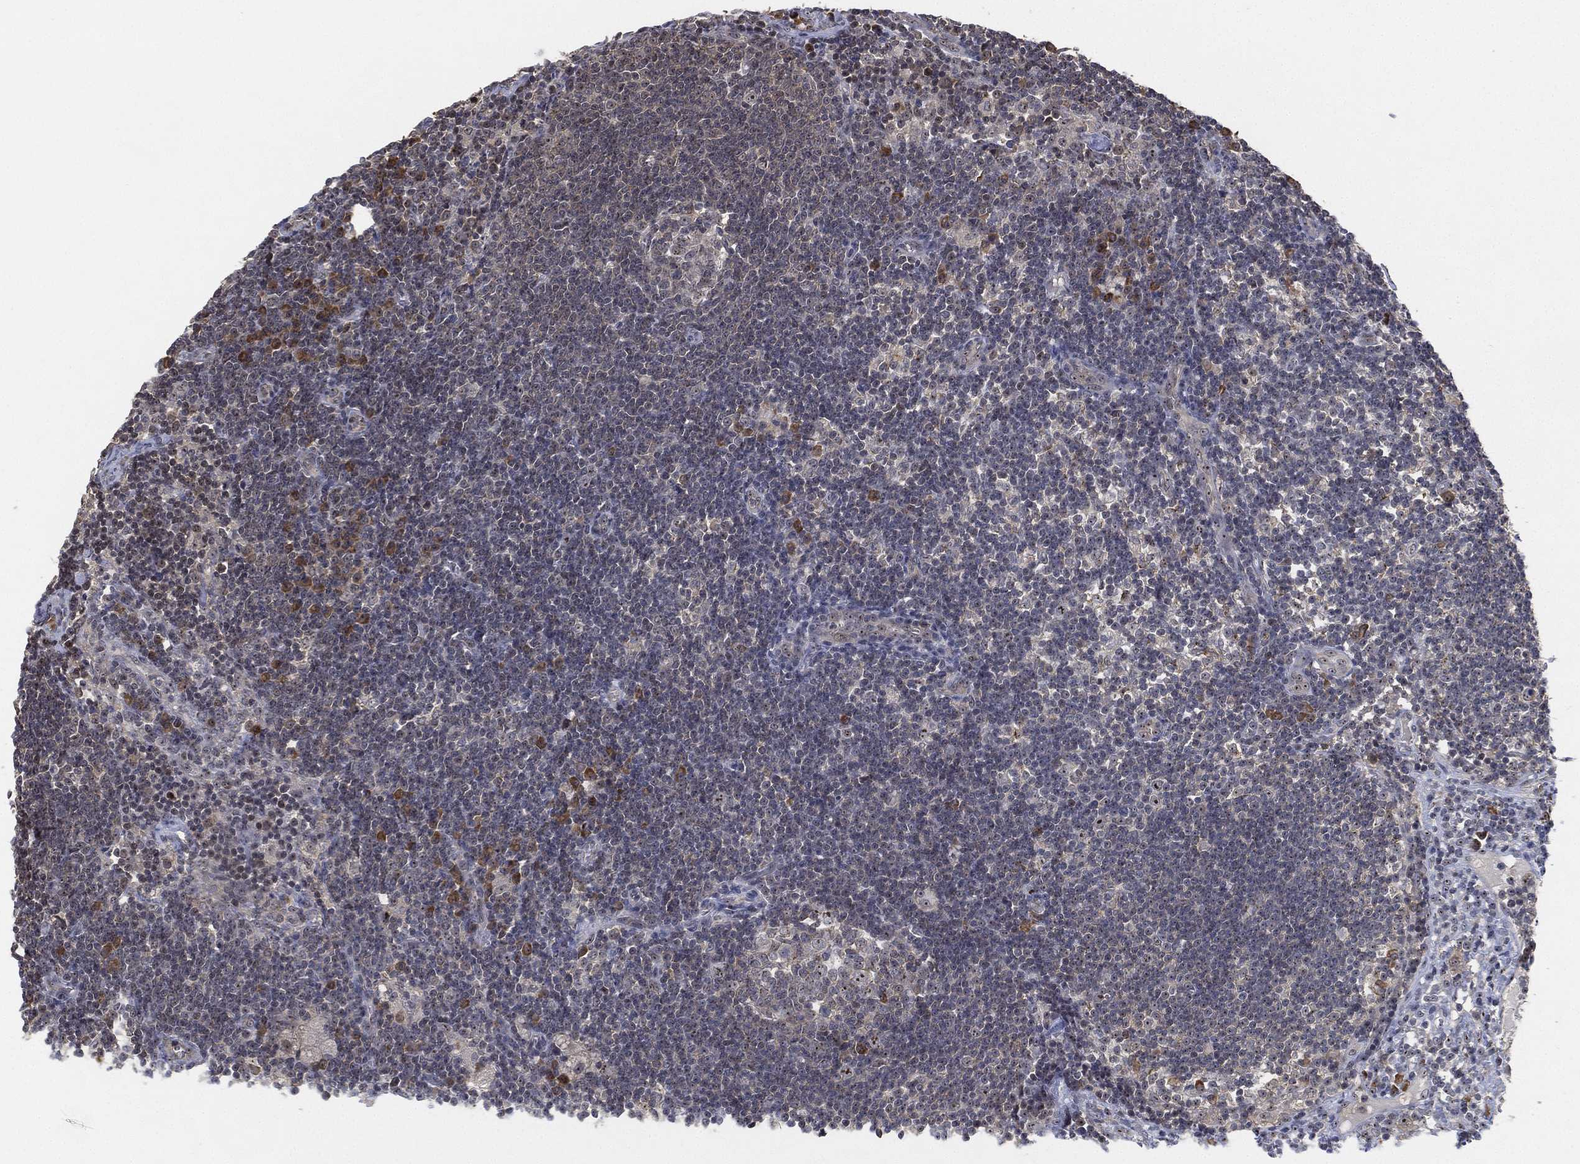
{"staining": {"intensity": "strong", "quantity": "<25%", "location": "nuclear"}, "tissue": "lymph node", "cell_type": "Germinal center cells", "image_type": "normal", "snomed": [{"axis": "morphology", "description": "Normal tissue, NOS"}, {"axis": "morphology", "description": "Adenocarcinoma, NOS"}, {"axis": "topography", "description": "Lymph node"}, {"axis": "topography", "description": "Pancreas"}], "caption": "Immunohistochemistry (DAB (3,3'-diaminobenzidine)) staining of unremarkable lymph node exhibits strong nuclear protein expression in about <25% of germinal center cells.", "gene": "PPP1R16B", "patient": {"sex": "female", "age": 58}}